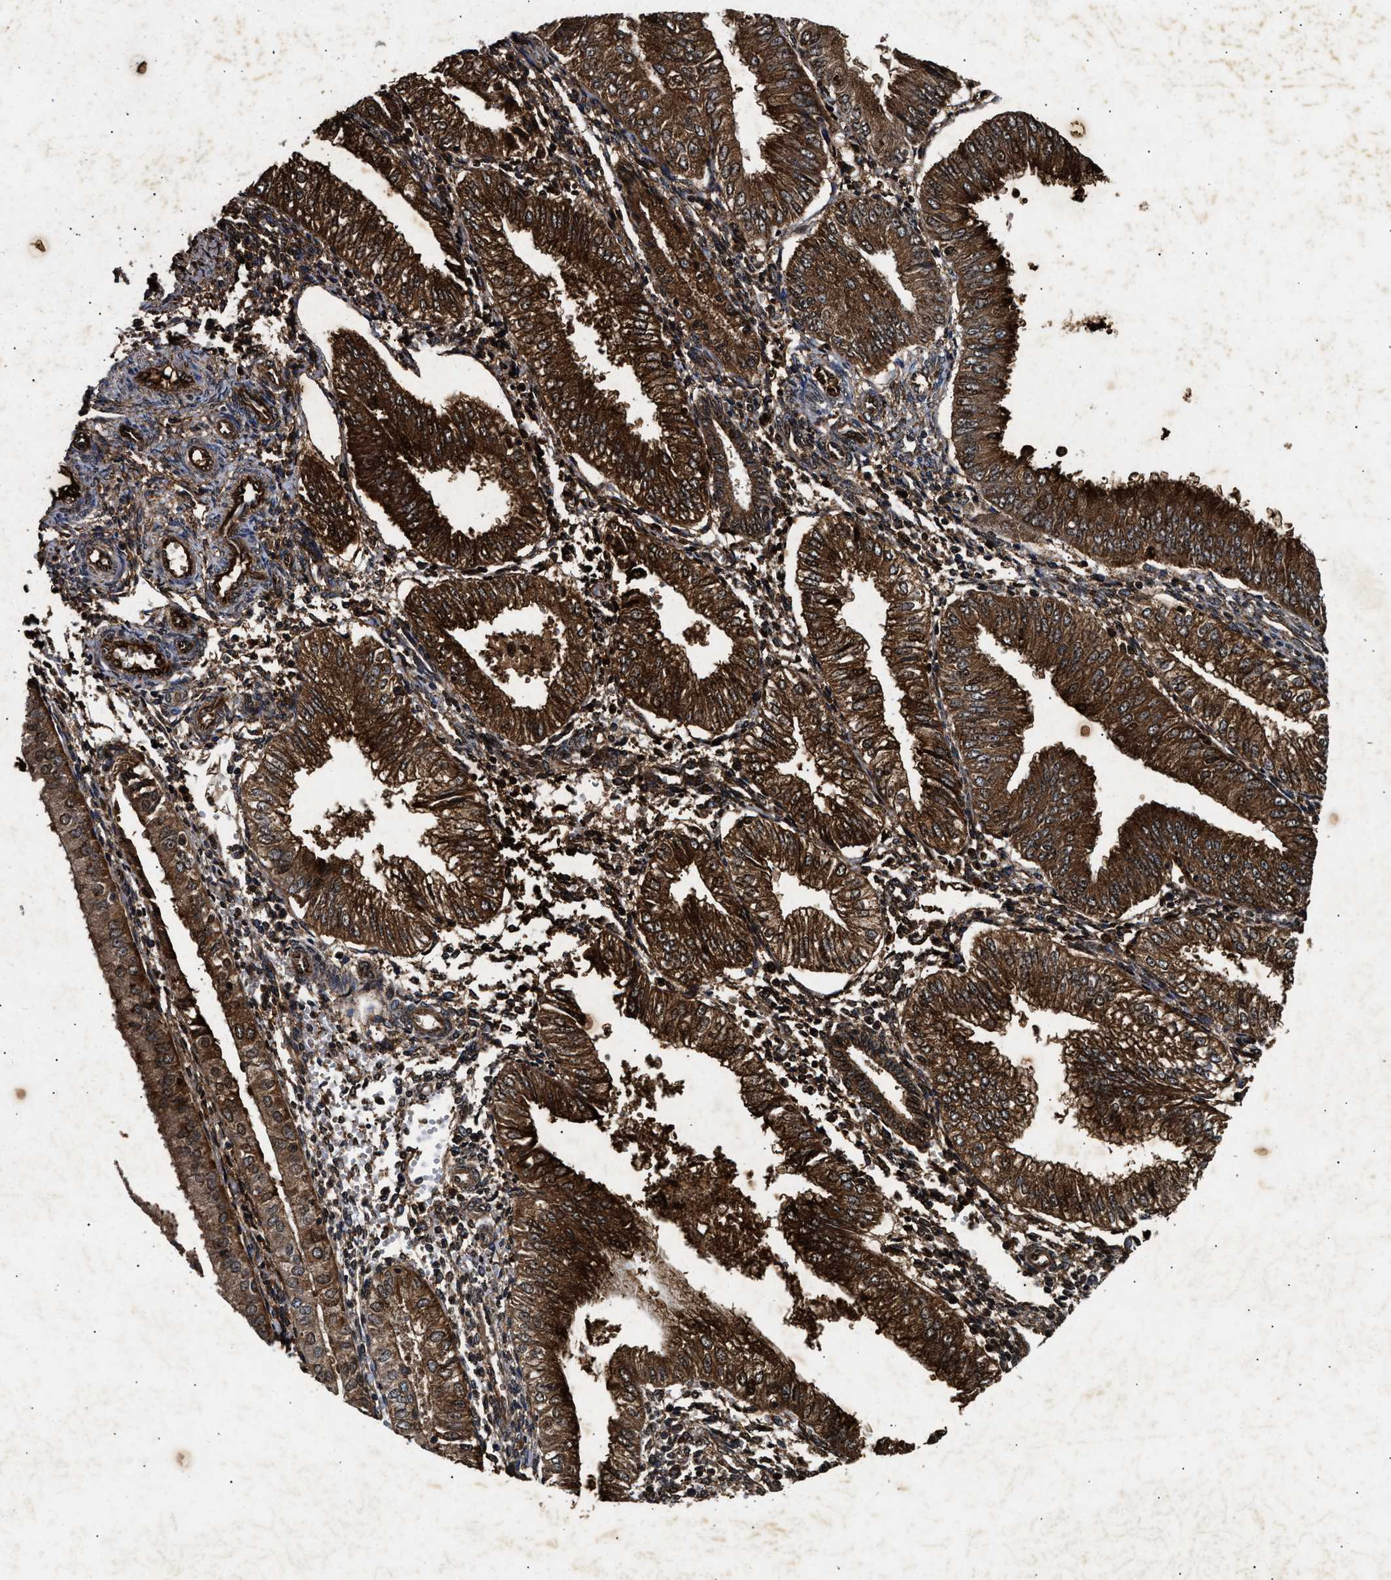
{"staining": {"intensity": "strong", "quantity": ">75%", "location": "cytoplasmic/membranous,nuclear"}, "tissue": "endometrial cancer", "cell_type": "Tumor cells", "image_type": "cancer", "snomed": [{"axis": "morphology", "description": "Adenocarcinoma, NOS"}, {"axis": "topography", "description": "Endometrium"}], "caption": "Strong cytoplasmic/membranous and nuclear protein expression is appreciated in approximately >75% of tumor cells in adenocarcinoma (endometrial). (Stains: DAB in brown, nuclei in blue, Microscopy: brightfield microscopy at high magnification).", "gene": "ACOX1", "patient": {"sex": "female", "age": 53}}